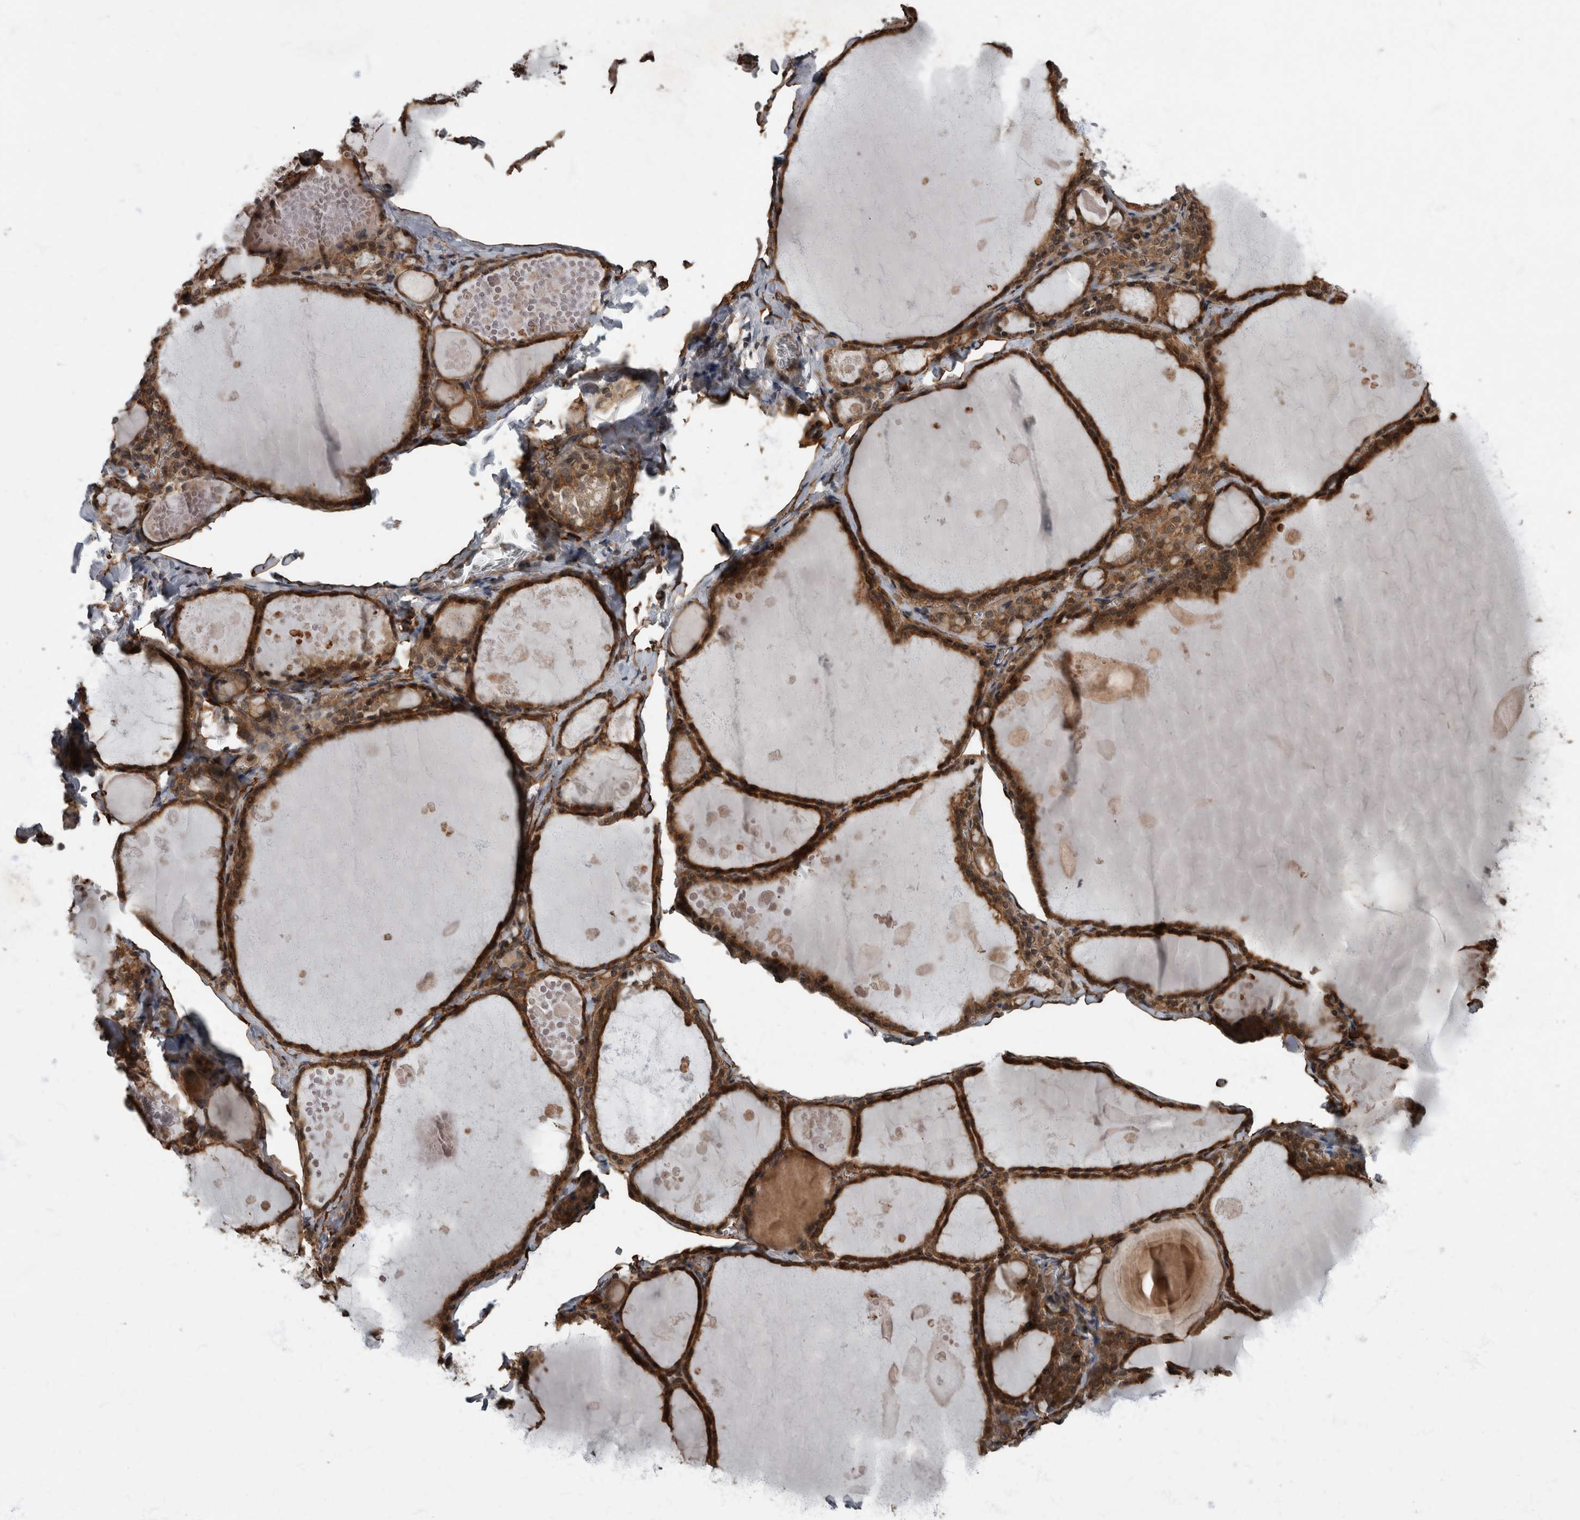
{"staining": {"intensity": "moderate", "quantity": ">75%", "location": "cytoplasmic/membranous"}, "tissue": "thyroid gland", "cell_type": "Glandular cells", "image_type": "normal", "snomed": [{"axis": "morphology", "description": "Normal tissue, NOS"}, {"axis": "topography", "description": "Thyroid gland"}], "caption": "Thyroid gland stained for a protein exhibits moderate cytoplasmic/membranous positivity in glandular cells. The staining was performed using DAB, with brown indicating positive protein expression. Nuclei are stained blue with hematoxylin.", "gene": "VEGFD", "patient": {"sex": "male", "age": 56}}